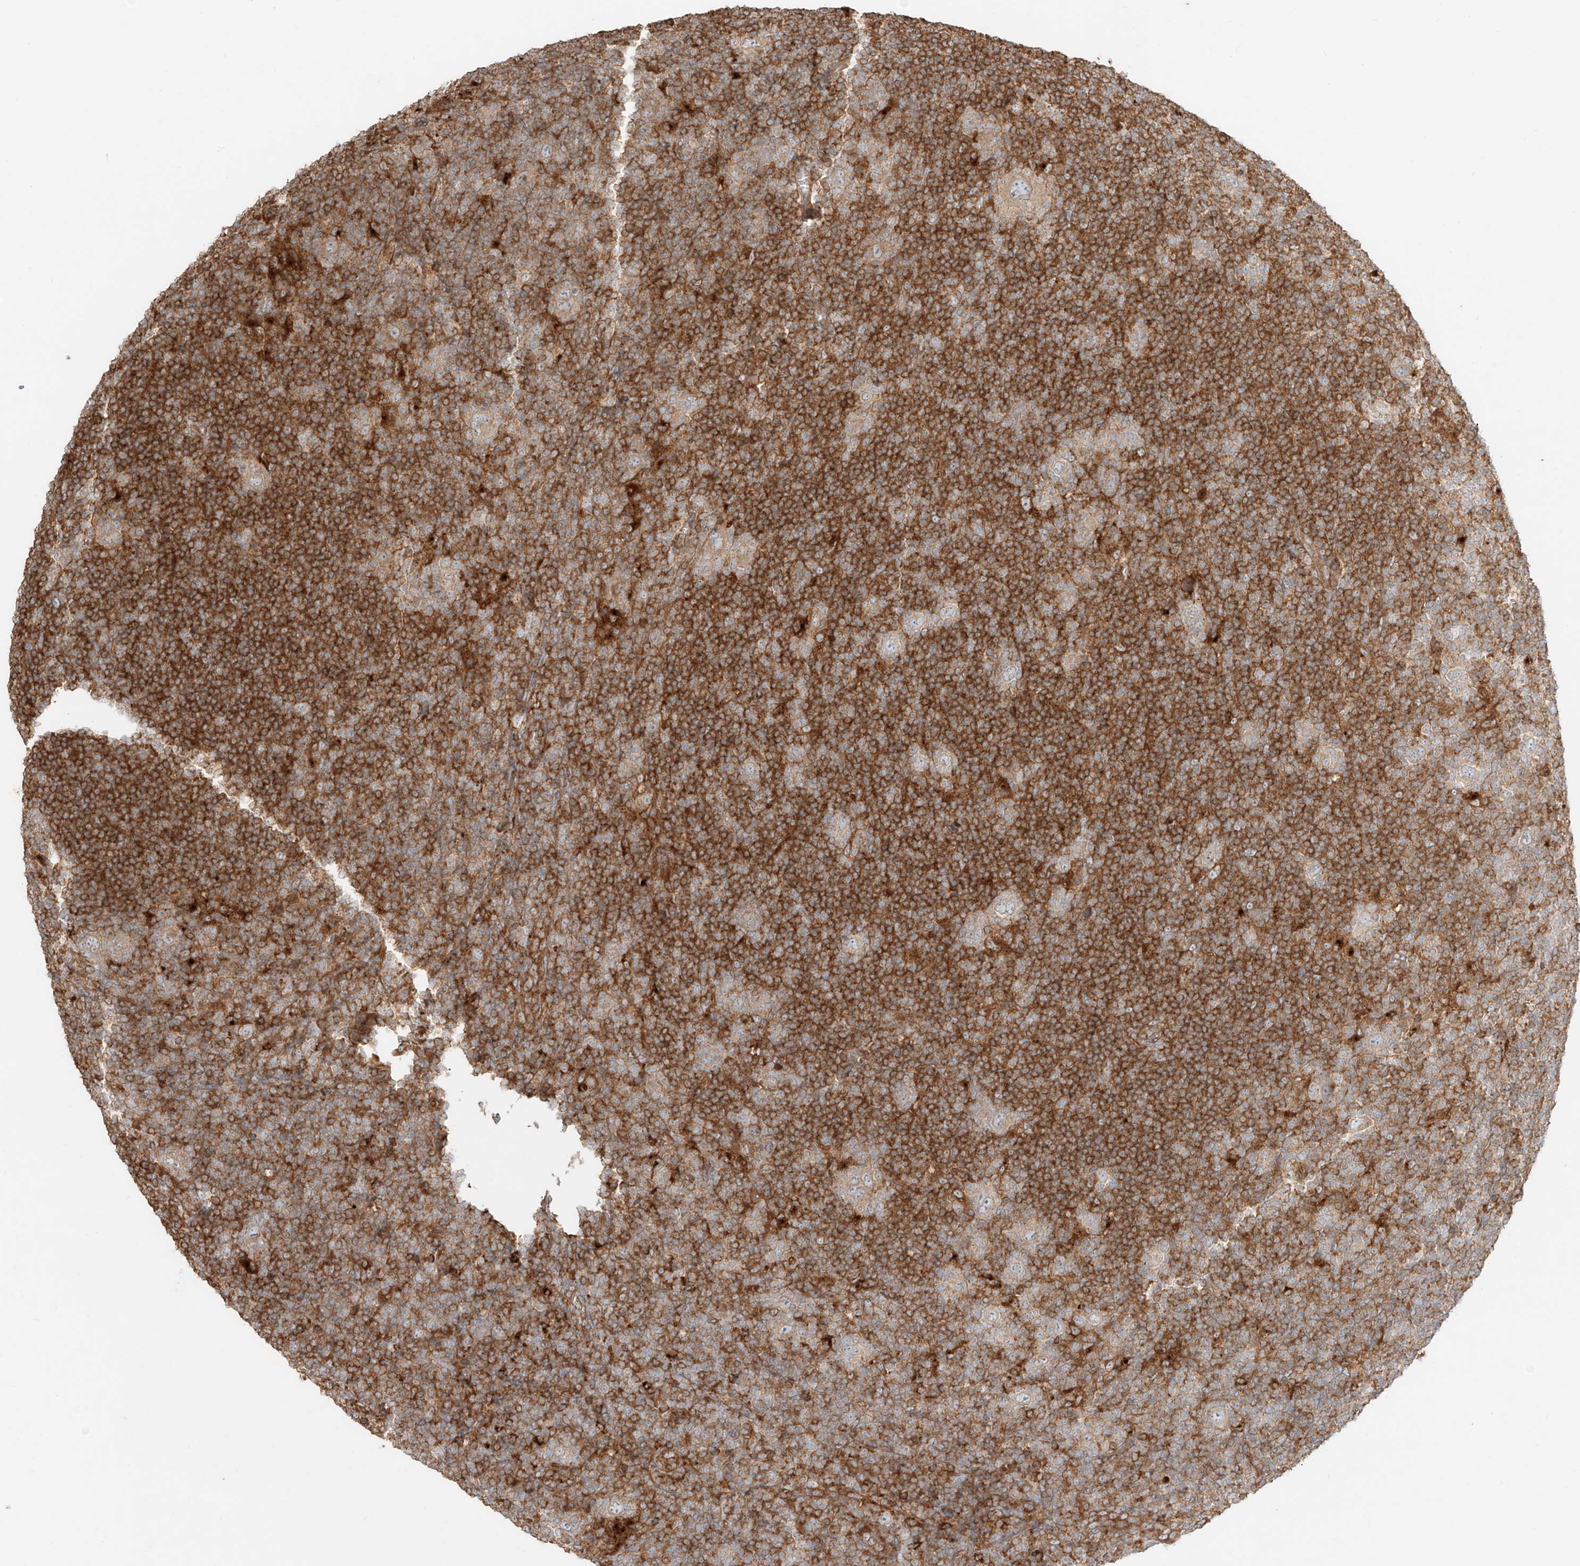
{"staining": {"intensity": "moderate", "quantity": ">75%", "location": "cytoplasmic/membranous"}, "tissue": "lymphoma", "cell_type": "Tumor cells", "image_type": "cancer", "snomed": [{"axis": "morphology", "description": "Hodgkin's disease, NOS"}, {"axis": "topography", "description": "Lymph node"}], "caption": "Immunohistochemical staining of Hodgkin's disease shows medium levels of moderate cytoplasmic/membranous protein positivity in approximately >75% of tumor cells.", "gene": "CCDC115", "patient": {"sex": "female", "age": 57}}